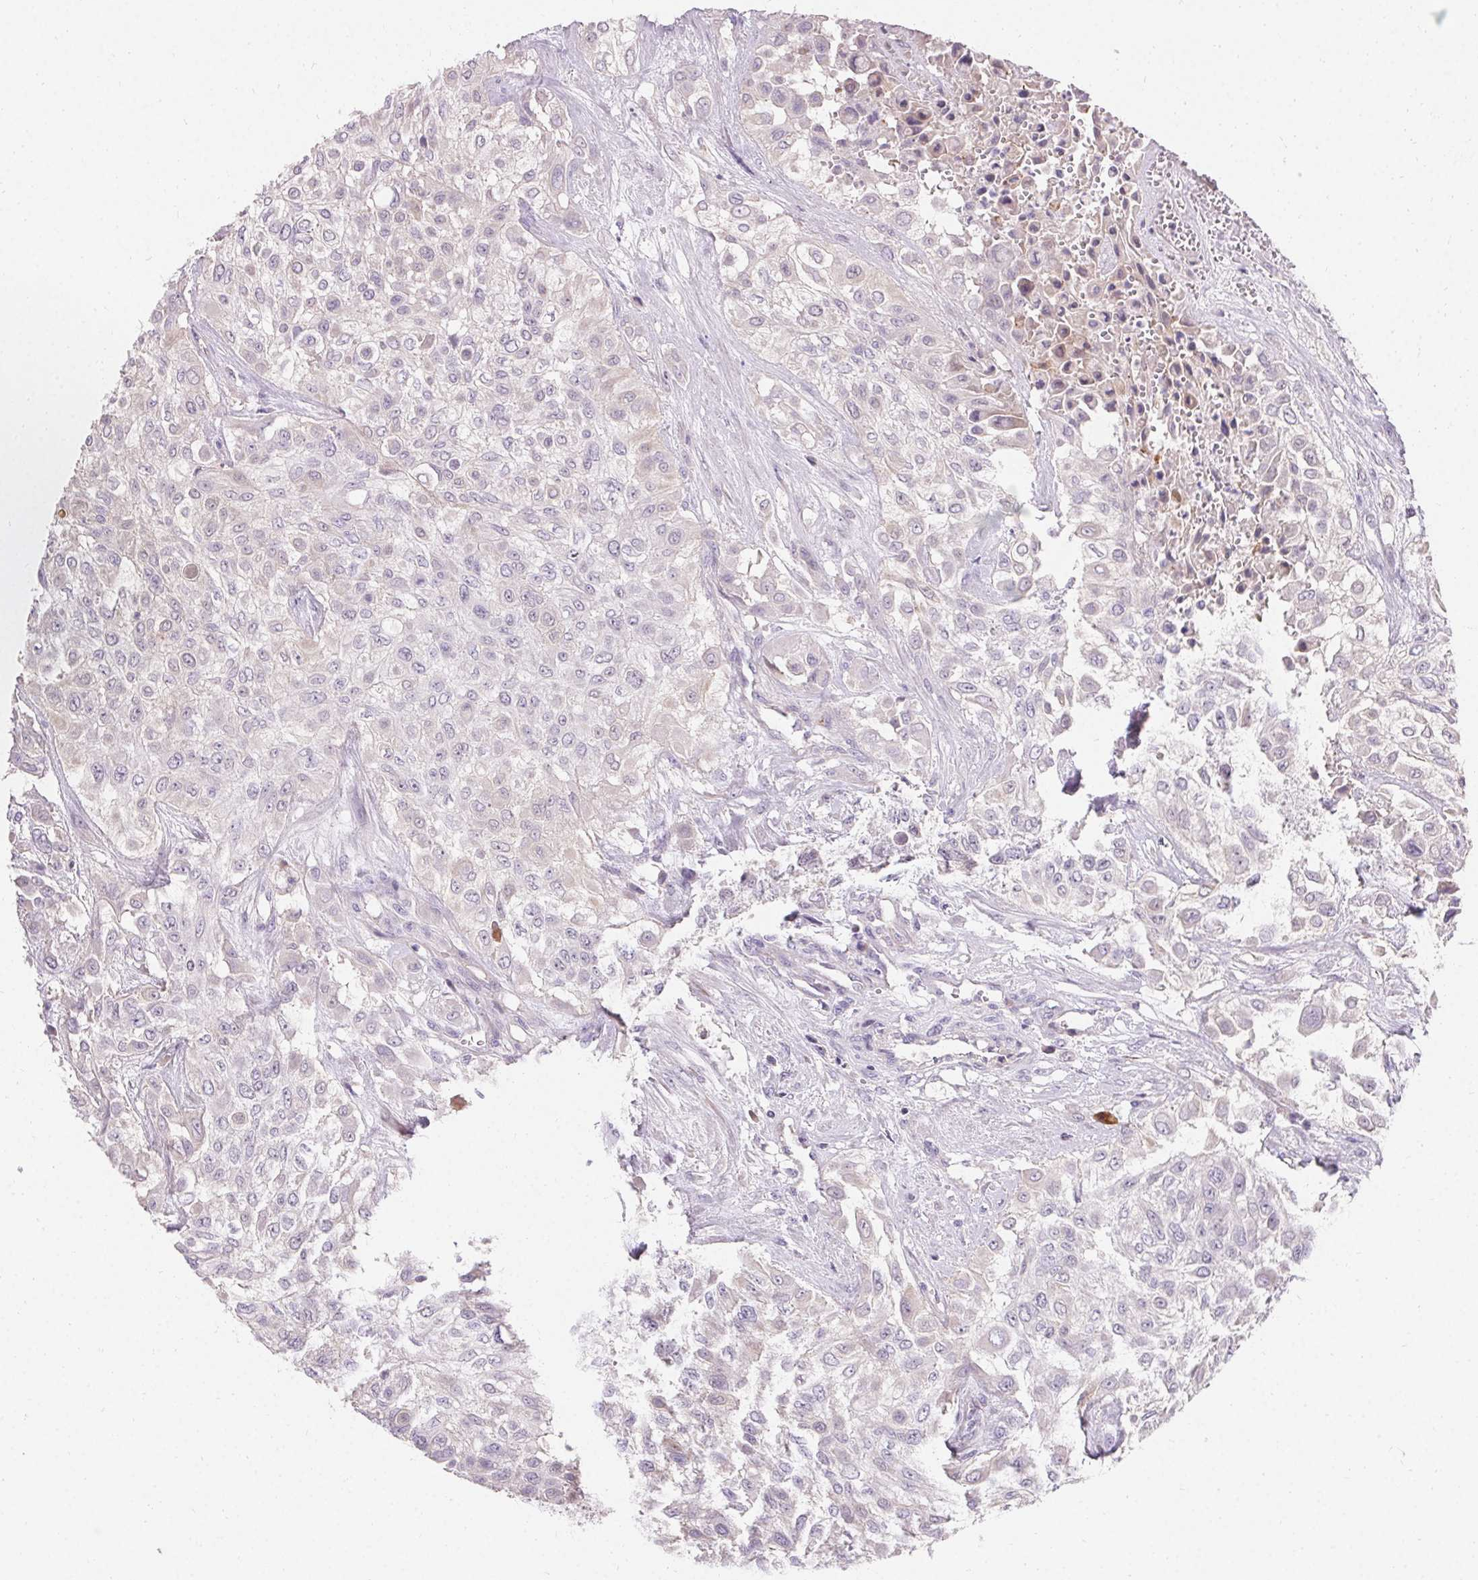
{"staining": {"intensity": "negative", "quantity": "none", "location": "none"}, "tissue": "urothelial cancer", "cell_type": "Tumor cells", "image_type": "cancer", "snomed": [{"axis": "morphology", "description": "Urothelial carcinoma, High grade"}, {"axis": "topography", "description": "Urinary bladder"}], "caption": "This is a histopathology image of immunohistochemistry staining of urothelial cancer, which shows no positivity in tumor cells.", "gene": "TRIP13", "patient": {"sex": "male", "age": 57}}